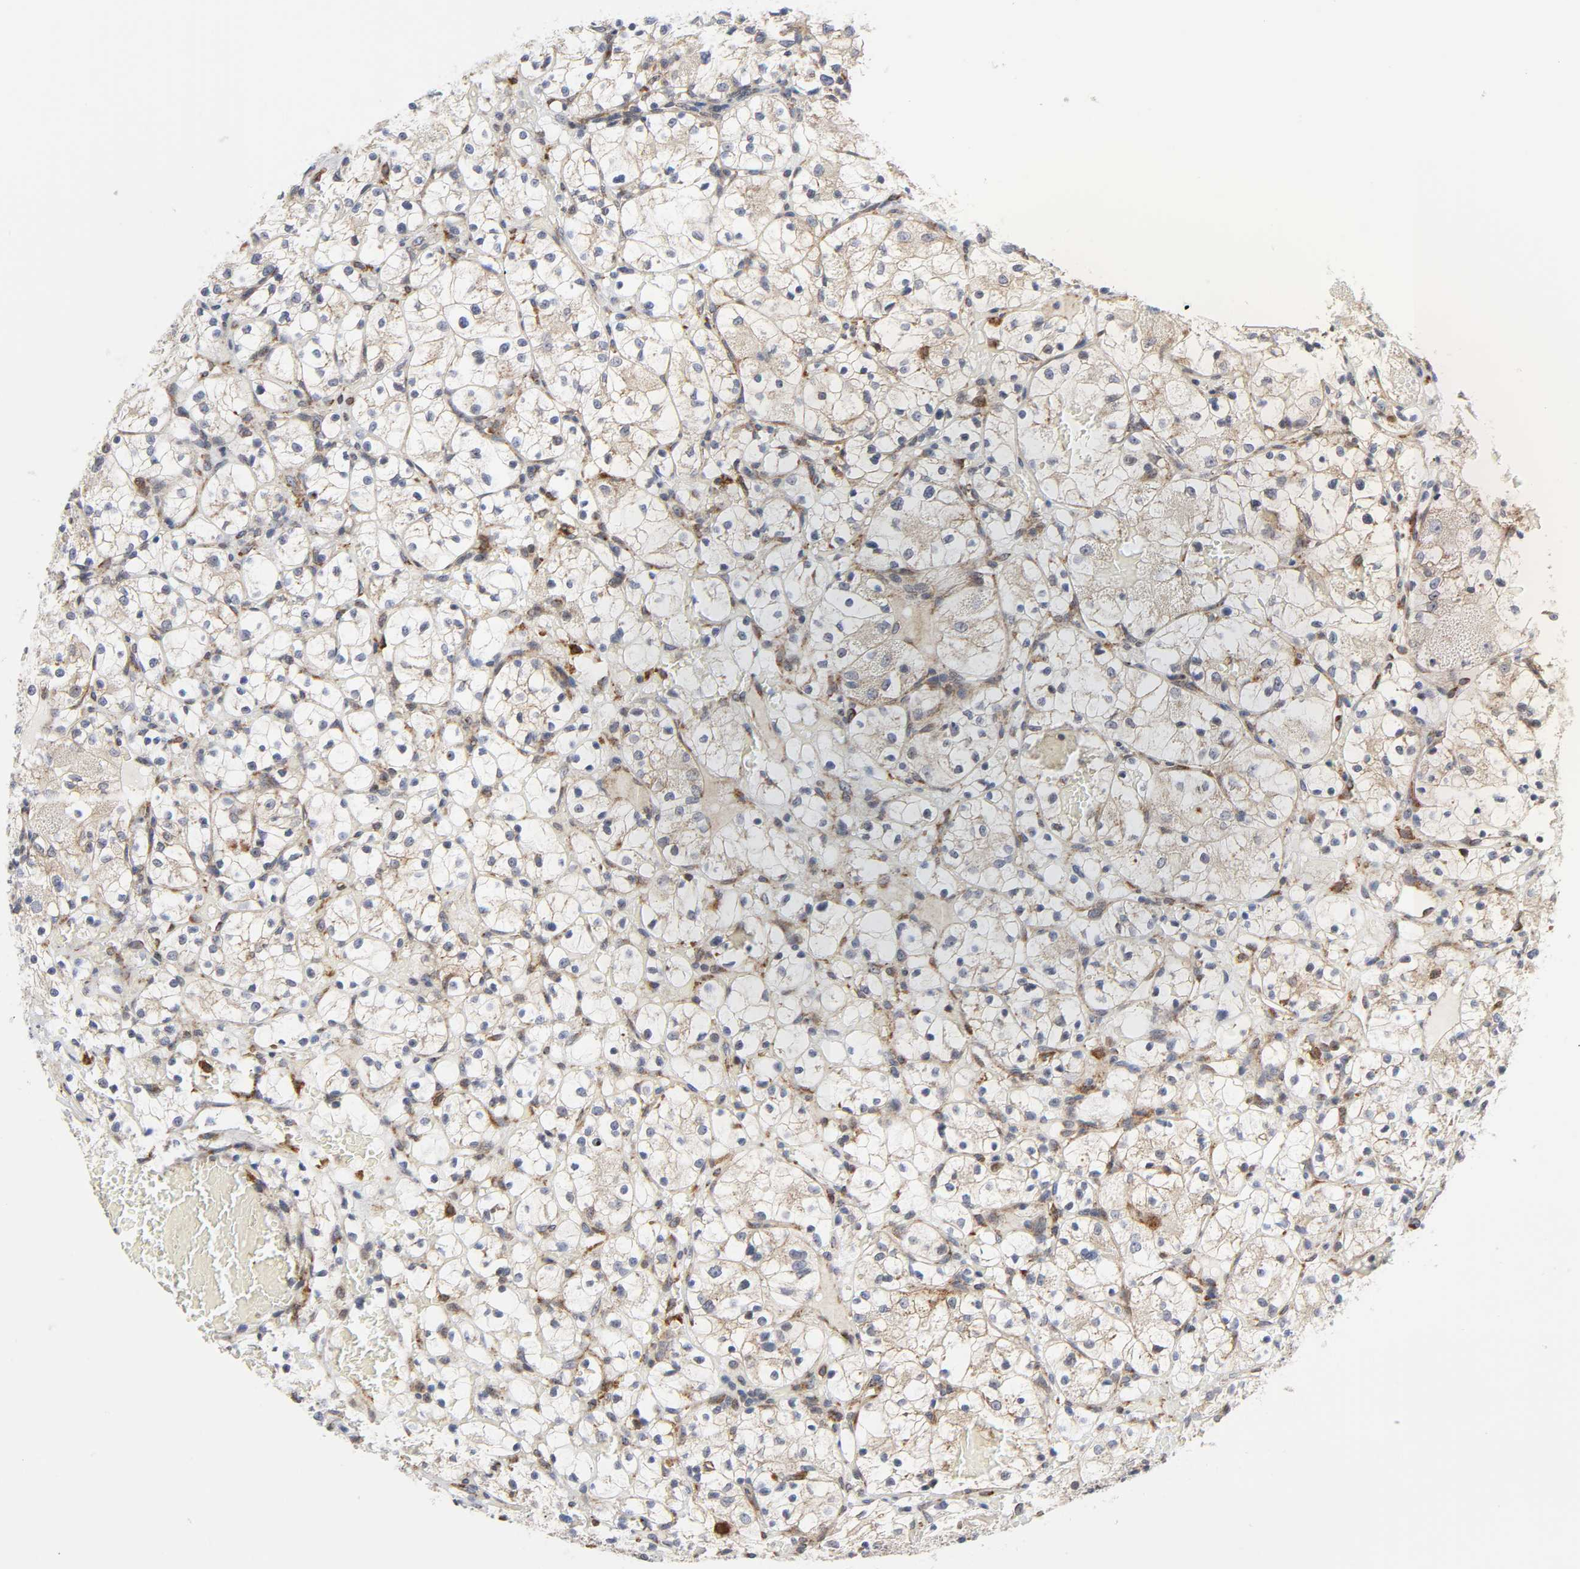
{"staining": {"intensity": "weak", "quantity": "<25%", "location": "cytoplasmic/membranous"}, "tissue": "renal cancer", "cell_type": "Tumor cells", "image_type": "cancer", "snomed": [{"axis": "morphology", "description": "Adenocarcinoma, NOS"}, {"axis": "topography", "description": "Kidney"}], "caption": "Adenocarcinoma (renal) stained for a protein using IHC reveals no expression tumor cells.", "gene": "BAX", "patient": {"sex": "female", "age": 60}}